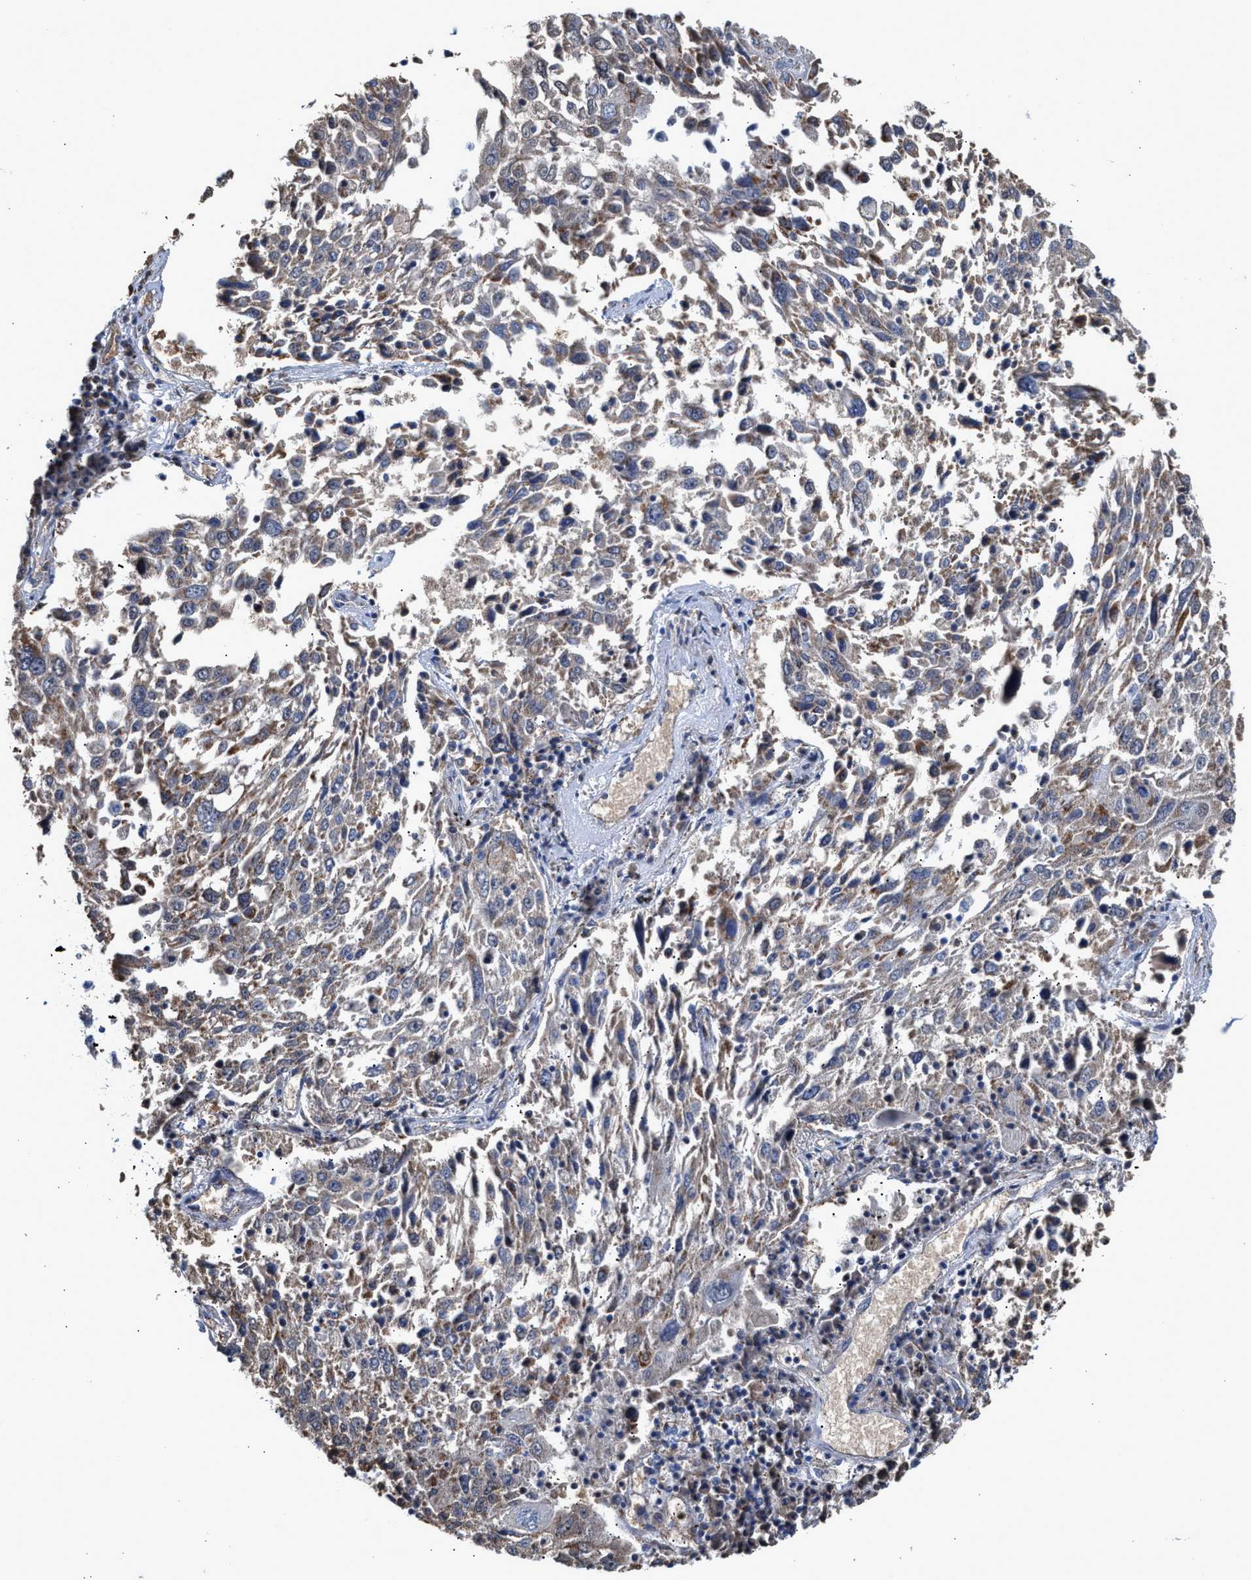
{"staining": {"intensity": "weak", "quantity": "<25%", "location": "cytoplasmic/membranous"}, "tissue": "lung cancer", "cell_type": "Tumor cells", "image_type": "cancer", "snomed": [{"axis": "morphology", "description": "Squamous cell carcinoma, NOS"}, {"axis": "topography", "description": "Lung"}], "caption": "Tumor cells are negative for protein expression in human squamous cell carcinoma (lung).", "gene": "MECR", "patient": {"sex": "male", "age": 65}}